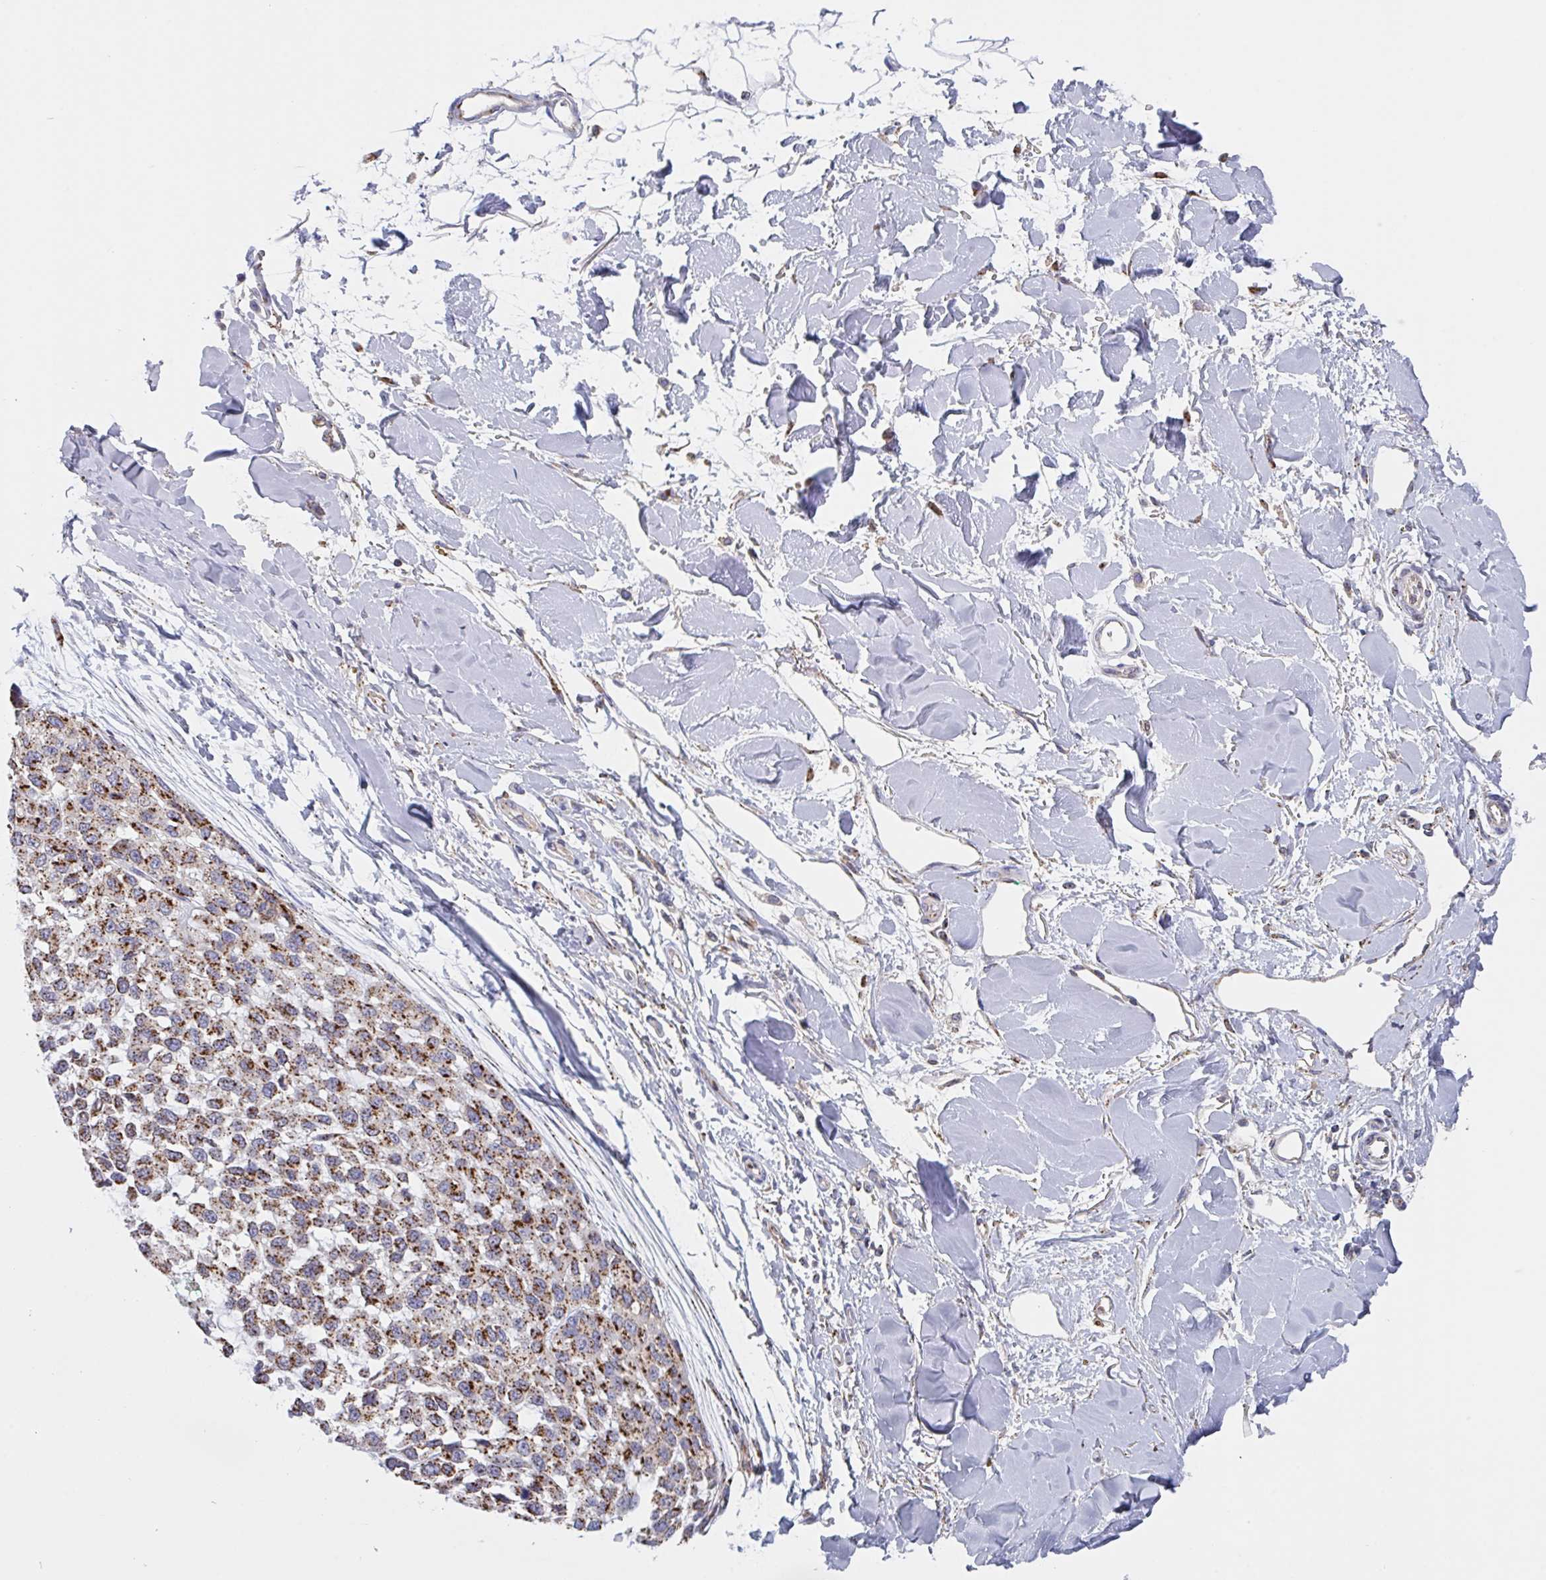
{"staining": {"intensity": "moderate", "quantity": ">75%", "location": "cytoplasmic/membranous"}, "tissue": "melanoma", "cell_type": "Tumor cells", "image_type": "cancer", "snomed": [{"axis": "morphology", "description": "Malignant melanoma, NOS"}, {"axis": "topography", "description": "Skin"}], "caption": "Tumor cells display moderate cytoplasmic/membranous staining in about >75% of cells in melanoma.", "gene": "PROSER3", "patient": {"sex": "male", "age": 62}}